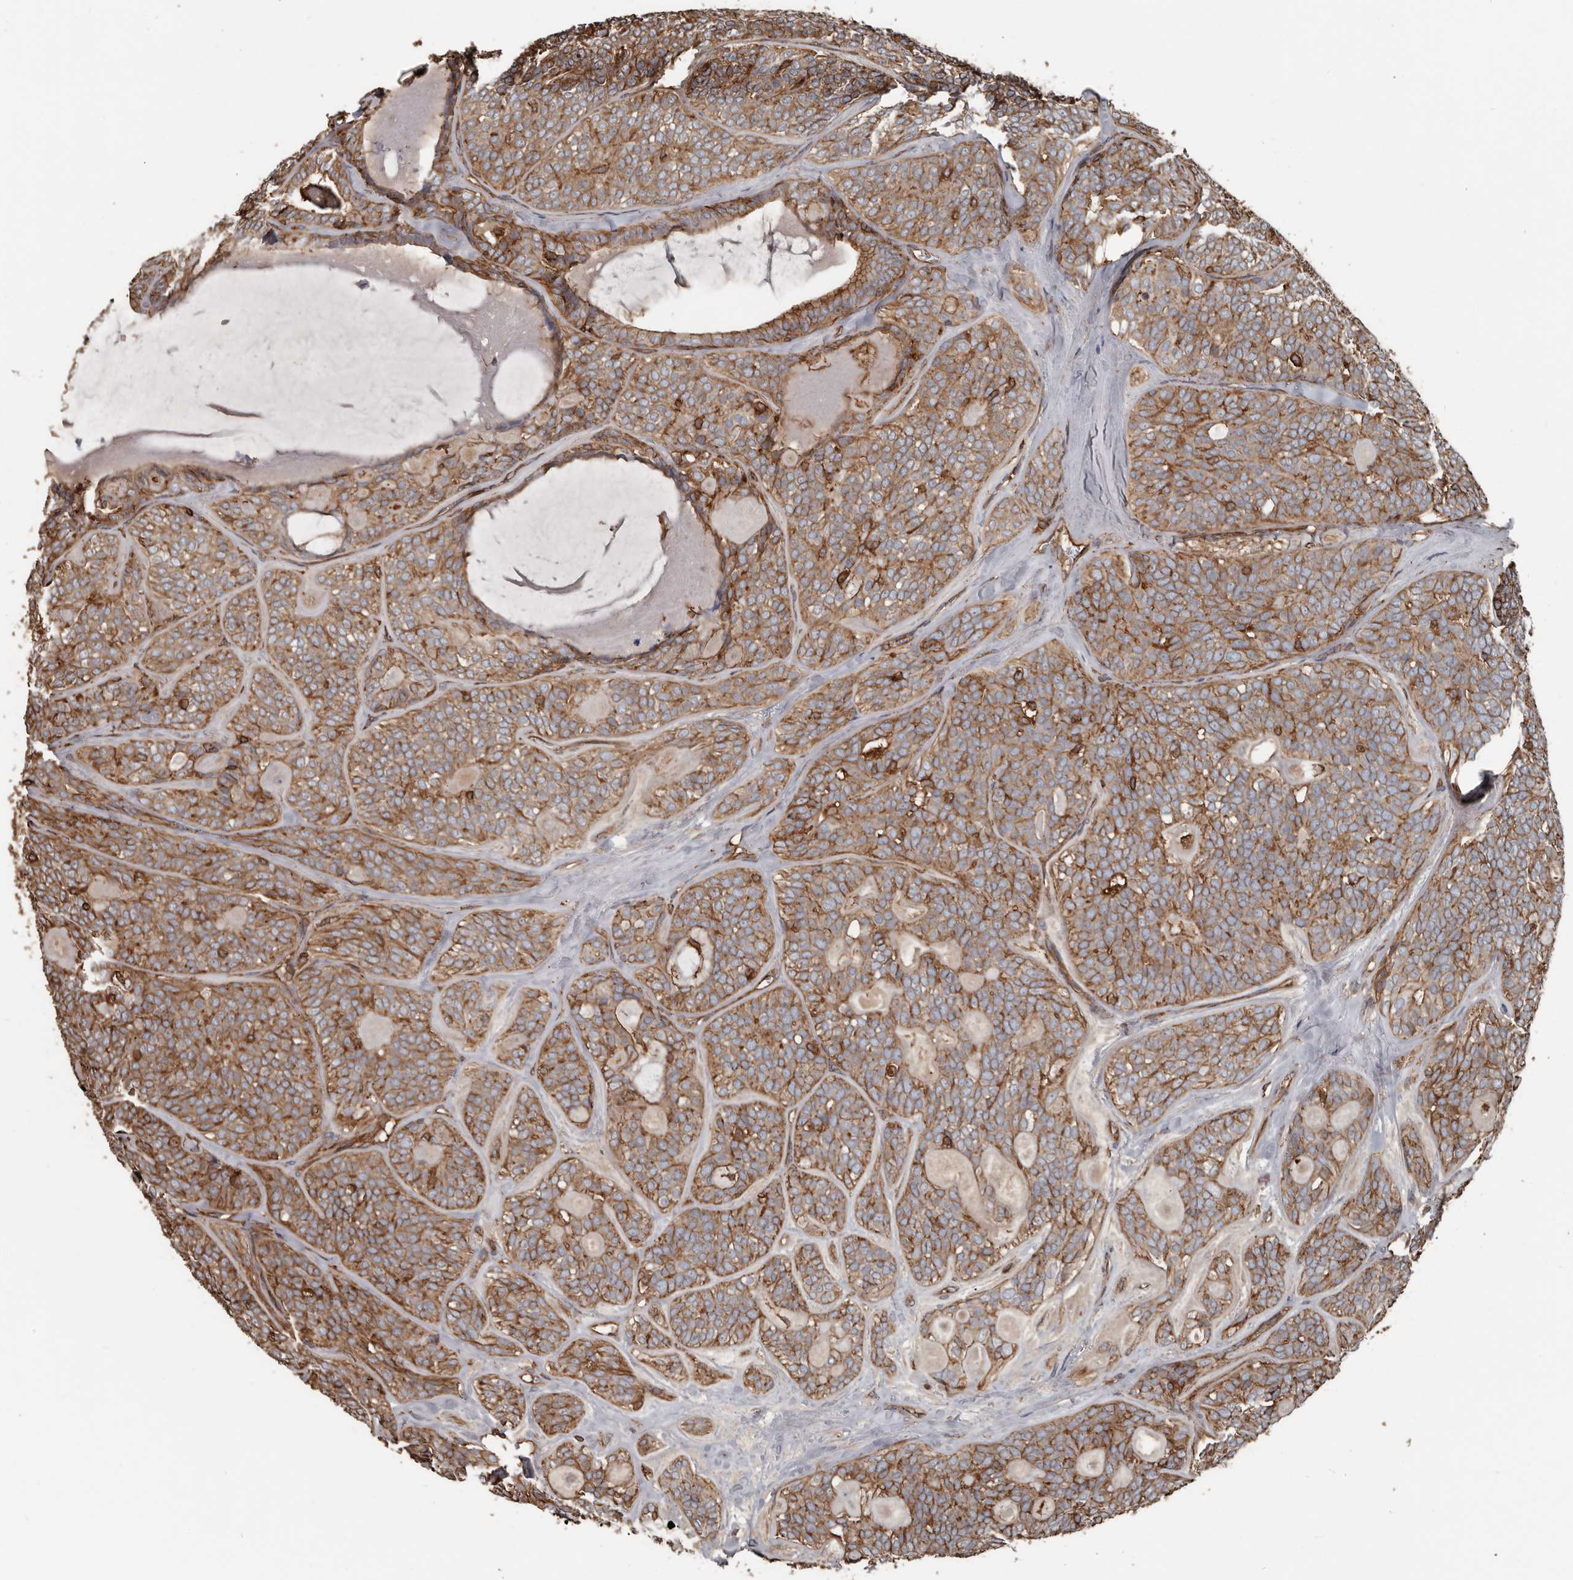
{"staining": {"intensity": "moderate", "quantity": ">75%", "location": "cytoplasmic/membranous"}, "tissue": "head and neck cancer", "cell_type": "Tumor cells", "image_type": "cancer", "snomed": [{"axis": "morphology", "description": "Adenocarcinoma, NOS"}, {"axis": "topography", "description": "Head-Neck"}], "caption": "This is an image of IHC staining of head and neck cancer (adenocarcinoma), which shows moderate positivity in the cytoplasmic/membranous of tumor cells.", "gene": "DENND6B", "patient": {"sex": "male", "age": 66}}